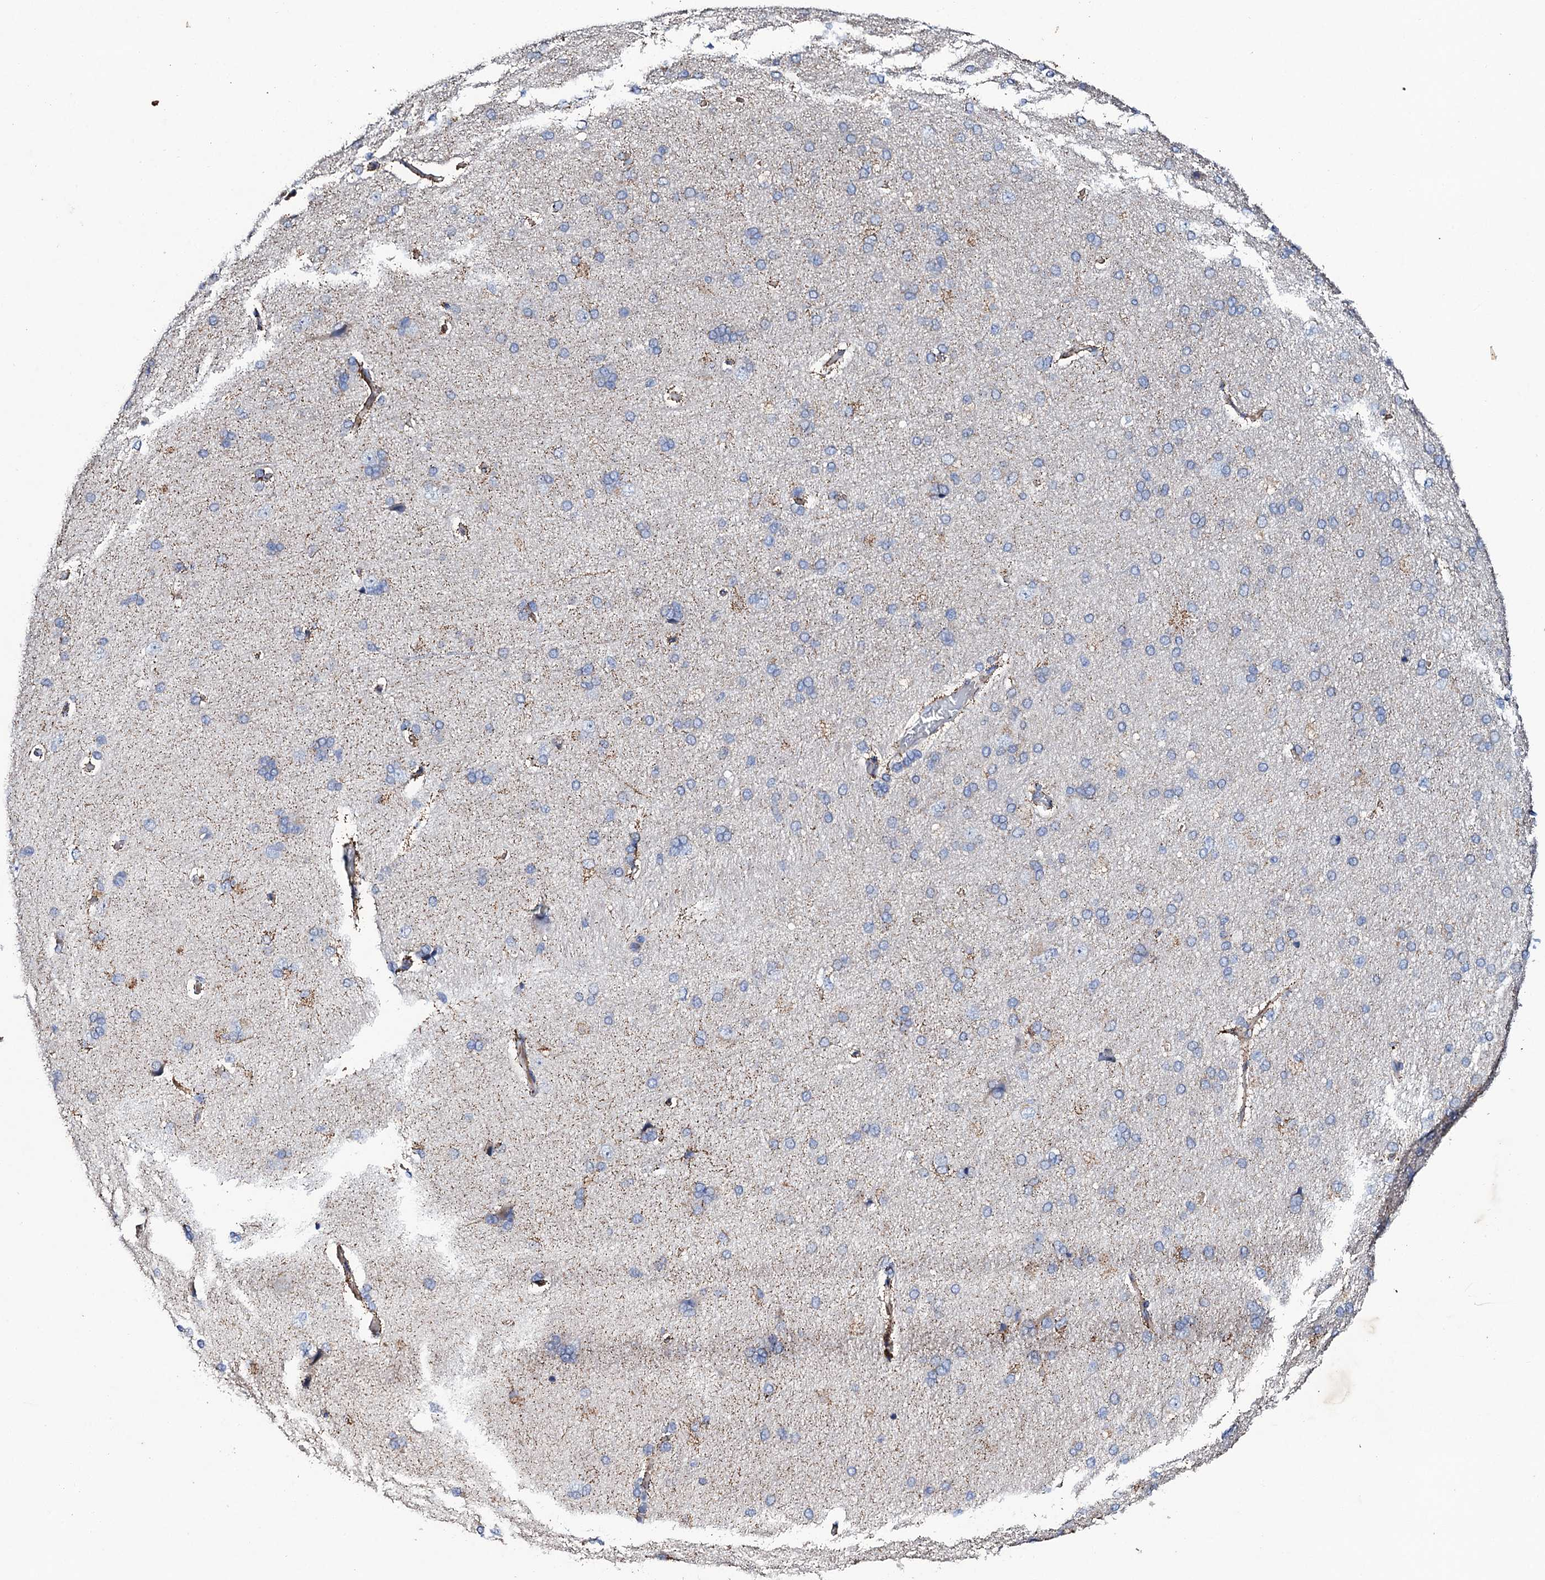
{"staining": {"intensity": "moderate", "quantity": ">75%", "location": "cytoplasmic/membranous"}, "tissue": "cerebral cortex", "cell_type": "Endothelial cells", "image_type": "normal", "snomed": [{"axis": "morphology", "description": "Normal tissue, NOS"}, {"axis": "topography", "description": "Cerebral cortex"}], "caption": "Immunohistochemical staining of unremarkable cerebral cortex displays medium levels of moderate cytoplasmic/membranous expression in approximately >75% of endothelial cells.", "gene": "DBX1", "patient": {"sex": "male", "age": 62}}